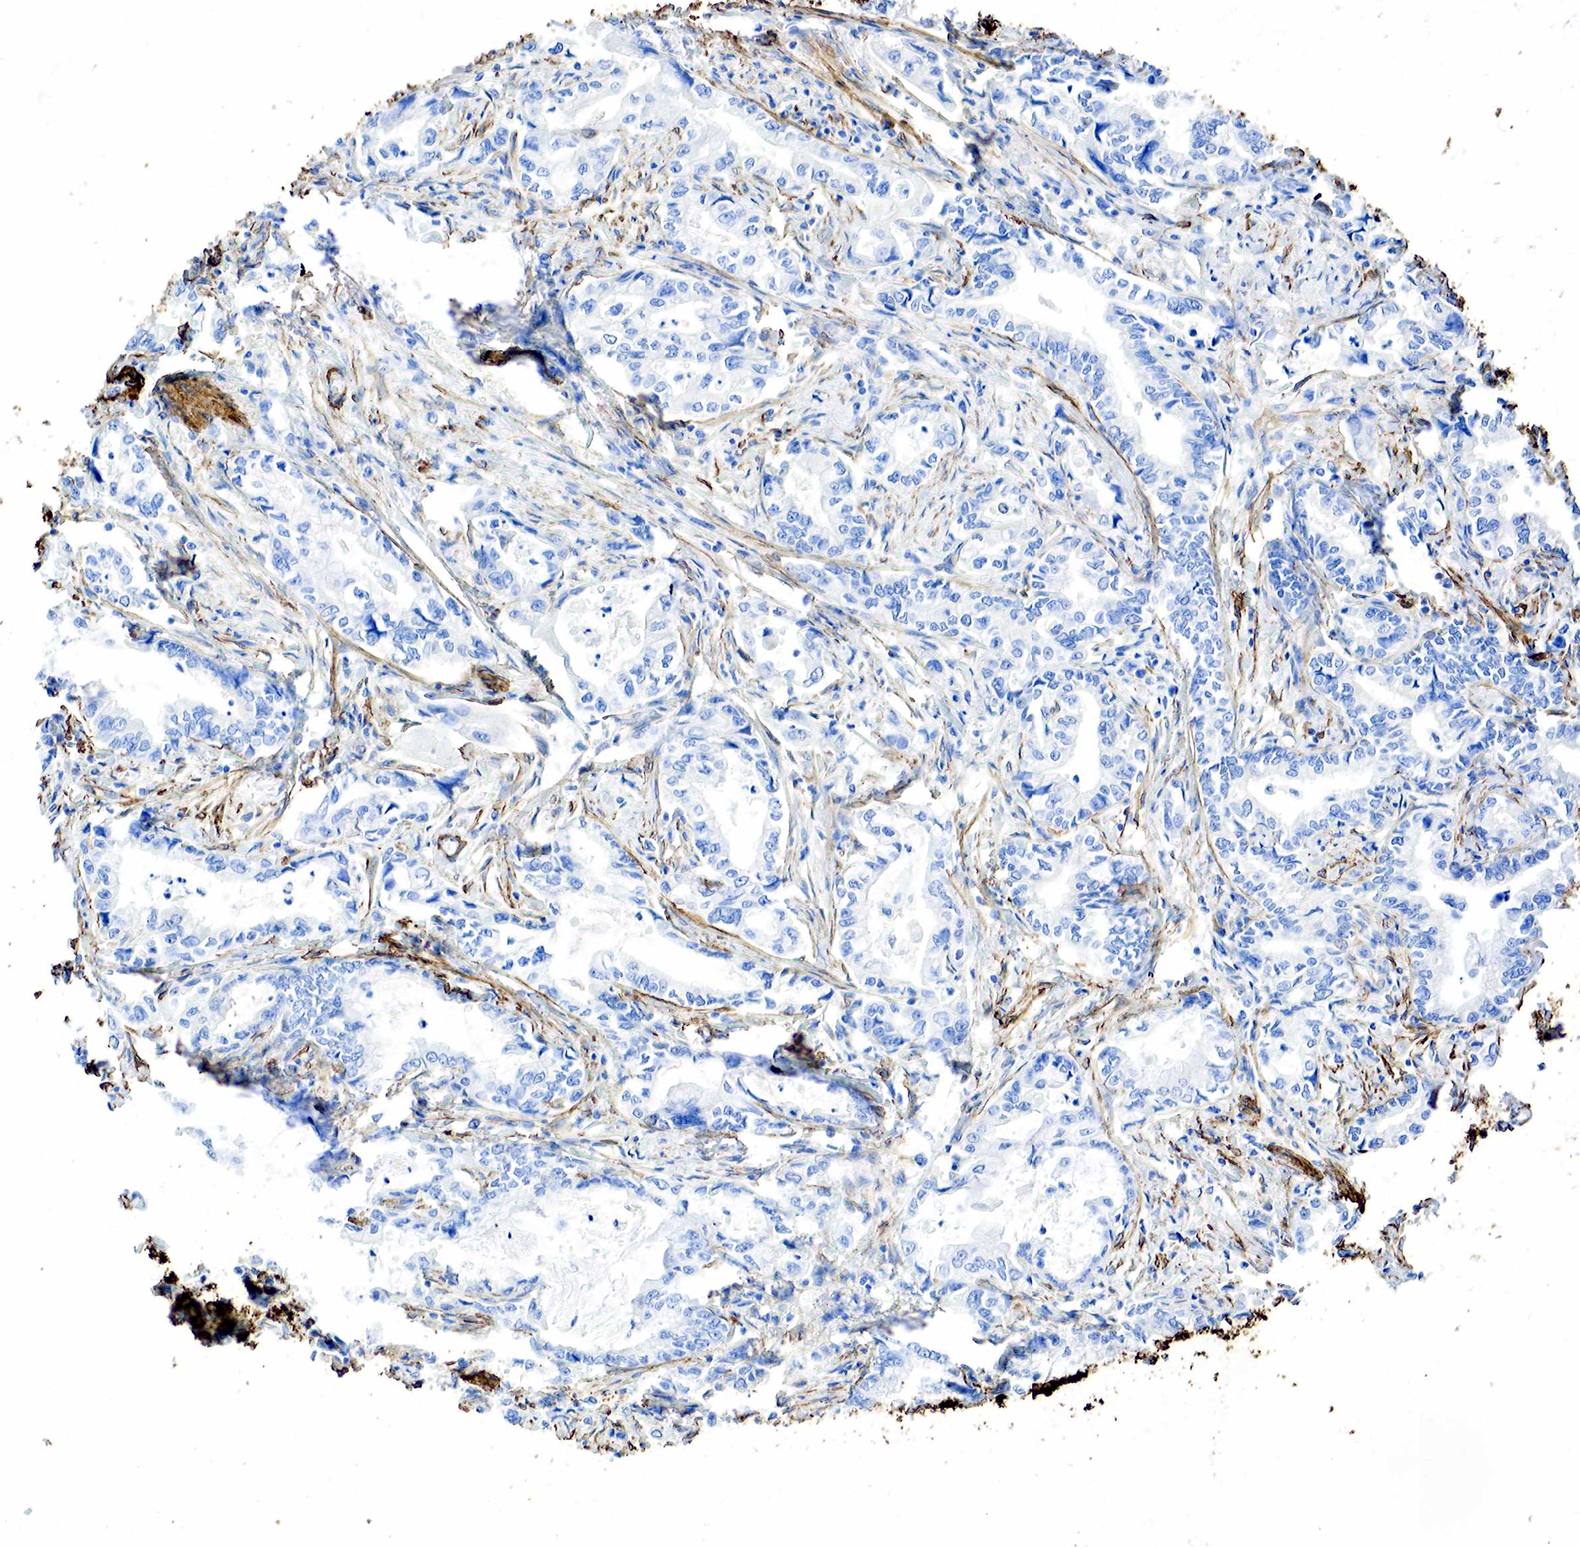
{"staining": {"intensity": "negative", "quantity": "none", "location": "none"}, "tissue": "liver cancer", "cell_type": "Tumor cells", "image_type": "cancer", "snomed": [{"axis": "morphology", "description": "Cholangiocarcinoma"}, {"axis": "topography", "description": "Liver"}], "caption": "Immunohistochemistry photomicrograph of human liver cholangiocarcinoma stained for a protein (brown), which shows no expression in tumor cells.", "gene": "ACTA1", "patient": {"sex": "female", "age": 79}}